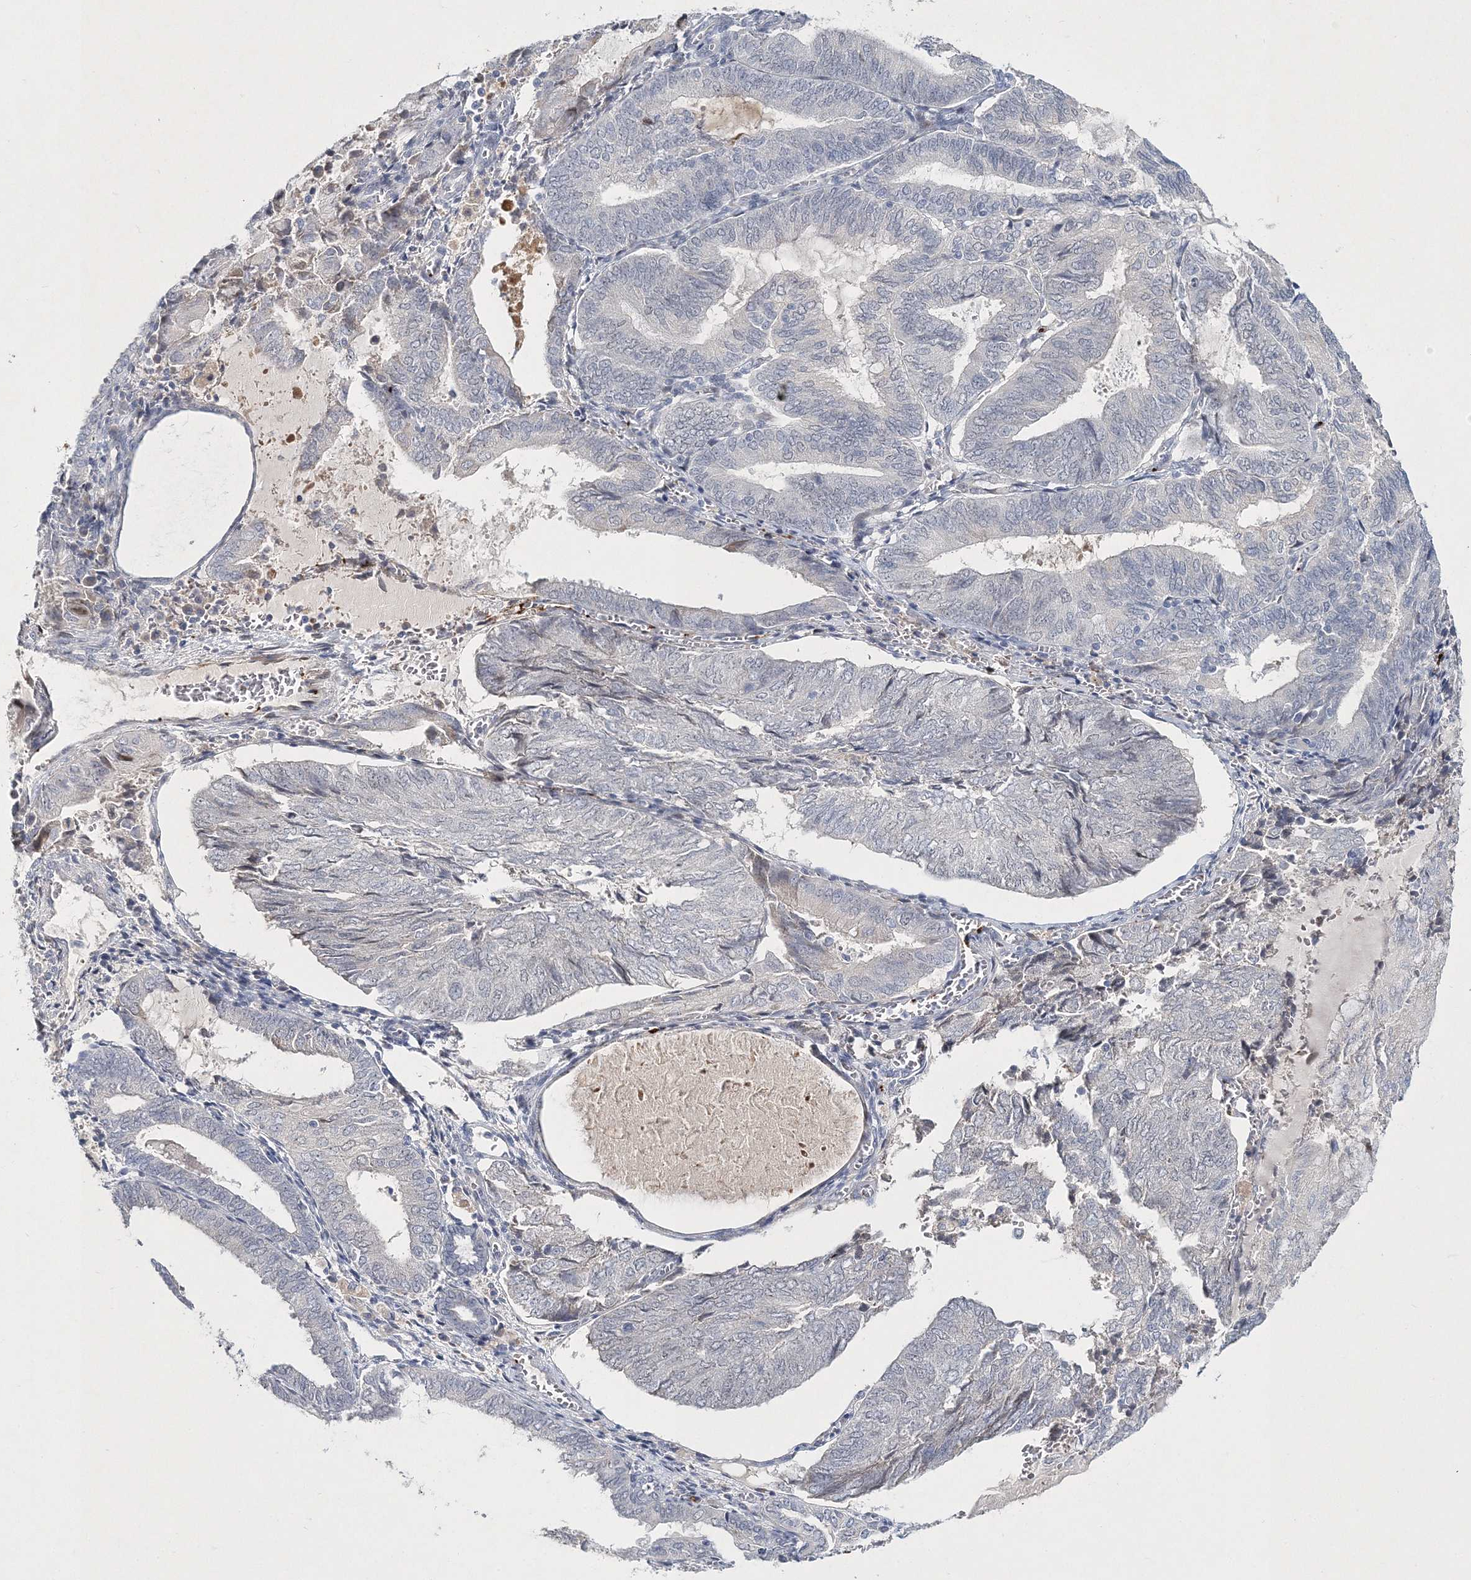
{"staining": {"intensity": "negative", "quantity": "none", "location": "none"}, "tissue": "endometrial cancer", "cell_type": "Tumor cells", "image_type": "cancer", "snomed": [{"axis": "morphology", "description": "Adenocarcinoma, NOS"}, {"axis": "topography", "description": "Endometrium"}], "caption": "An IHC image of endometrial cancer is shown. There is no staining in tumor cells of endometrial cancer.", "gene": "MYOZ2", "patient": {"sex": "female", "age": 81}}